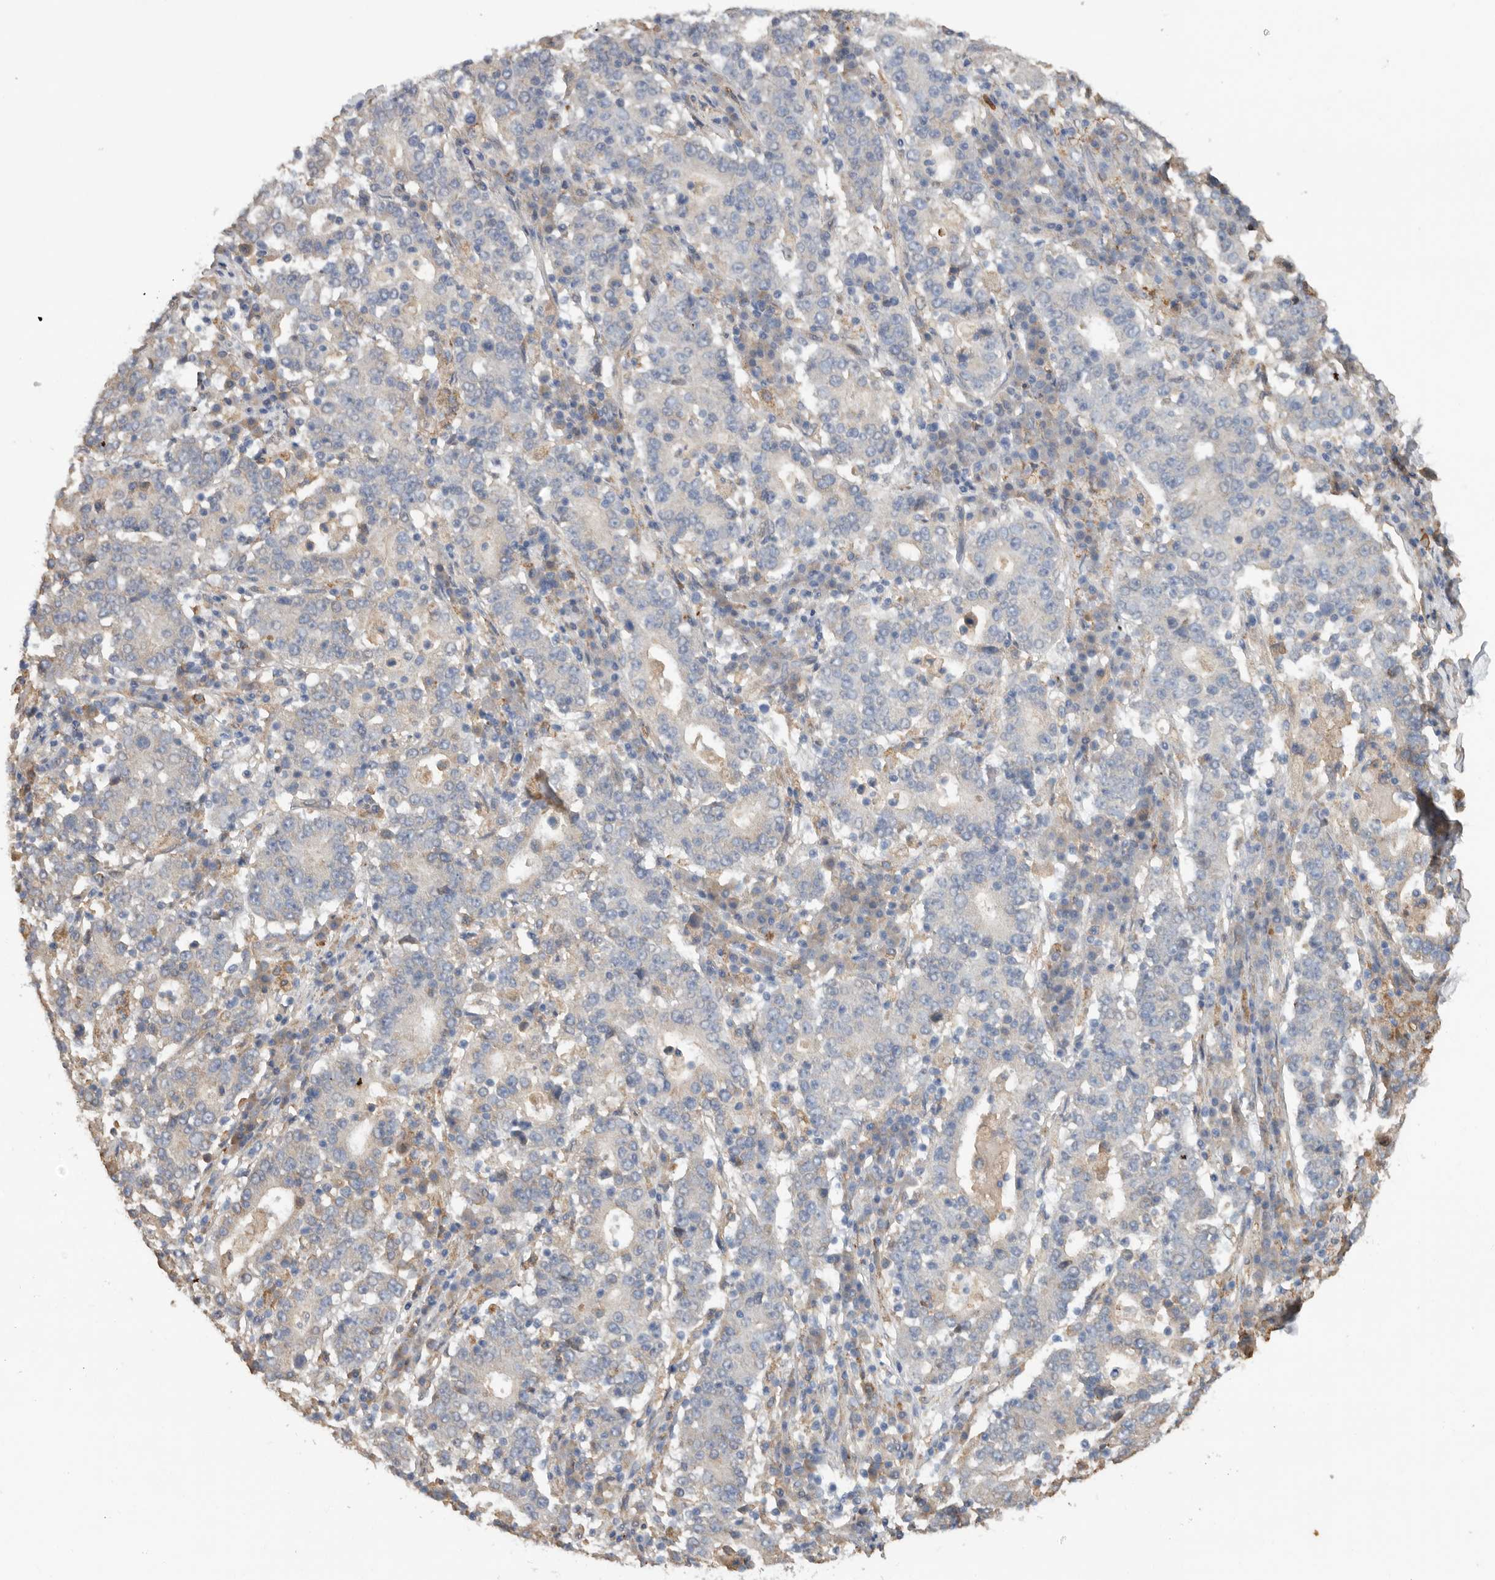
{"staining": {"intensity": "negative", "quantity": "none", "location": "none"}, "tissue": "stomach cancer", "cell_type": "Tumor cells", "image_type": "cancer", "snomed": [{"axis": "morphology", "description": "Adenocarcinoma, NOS"}, {"axis": "topography", "description": "Stomach"}], "caption": "Immunohistochemistry (IHC) image of human stomach cancer stained for a protein (brown), which demonstrates no positivity in tumor cells.", "gene": "CDC42BPB", "patient": {"sex": "male", "age": 59}}